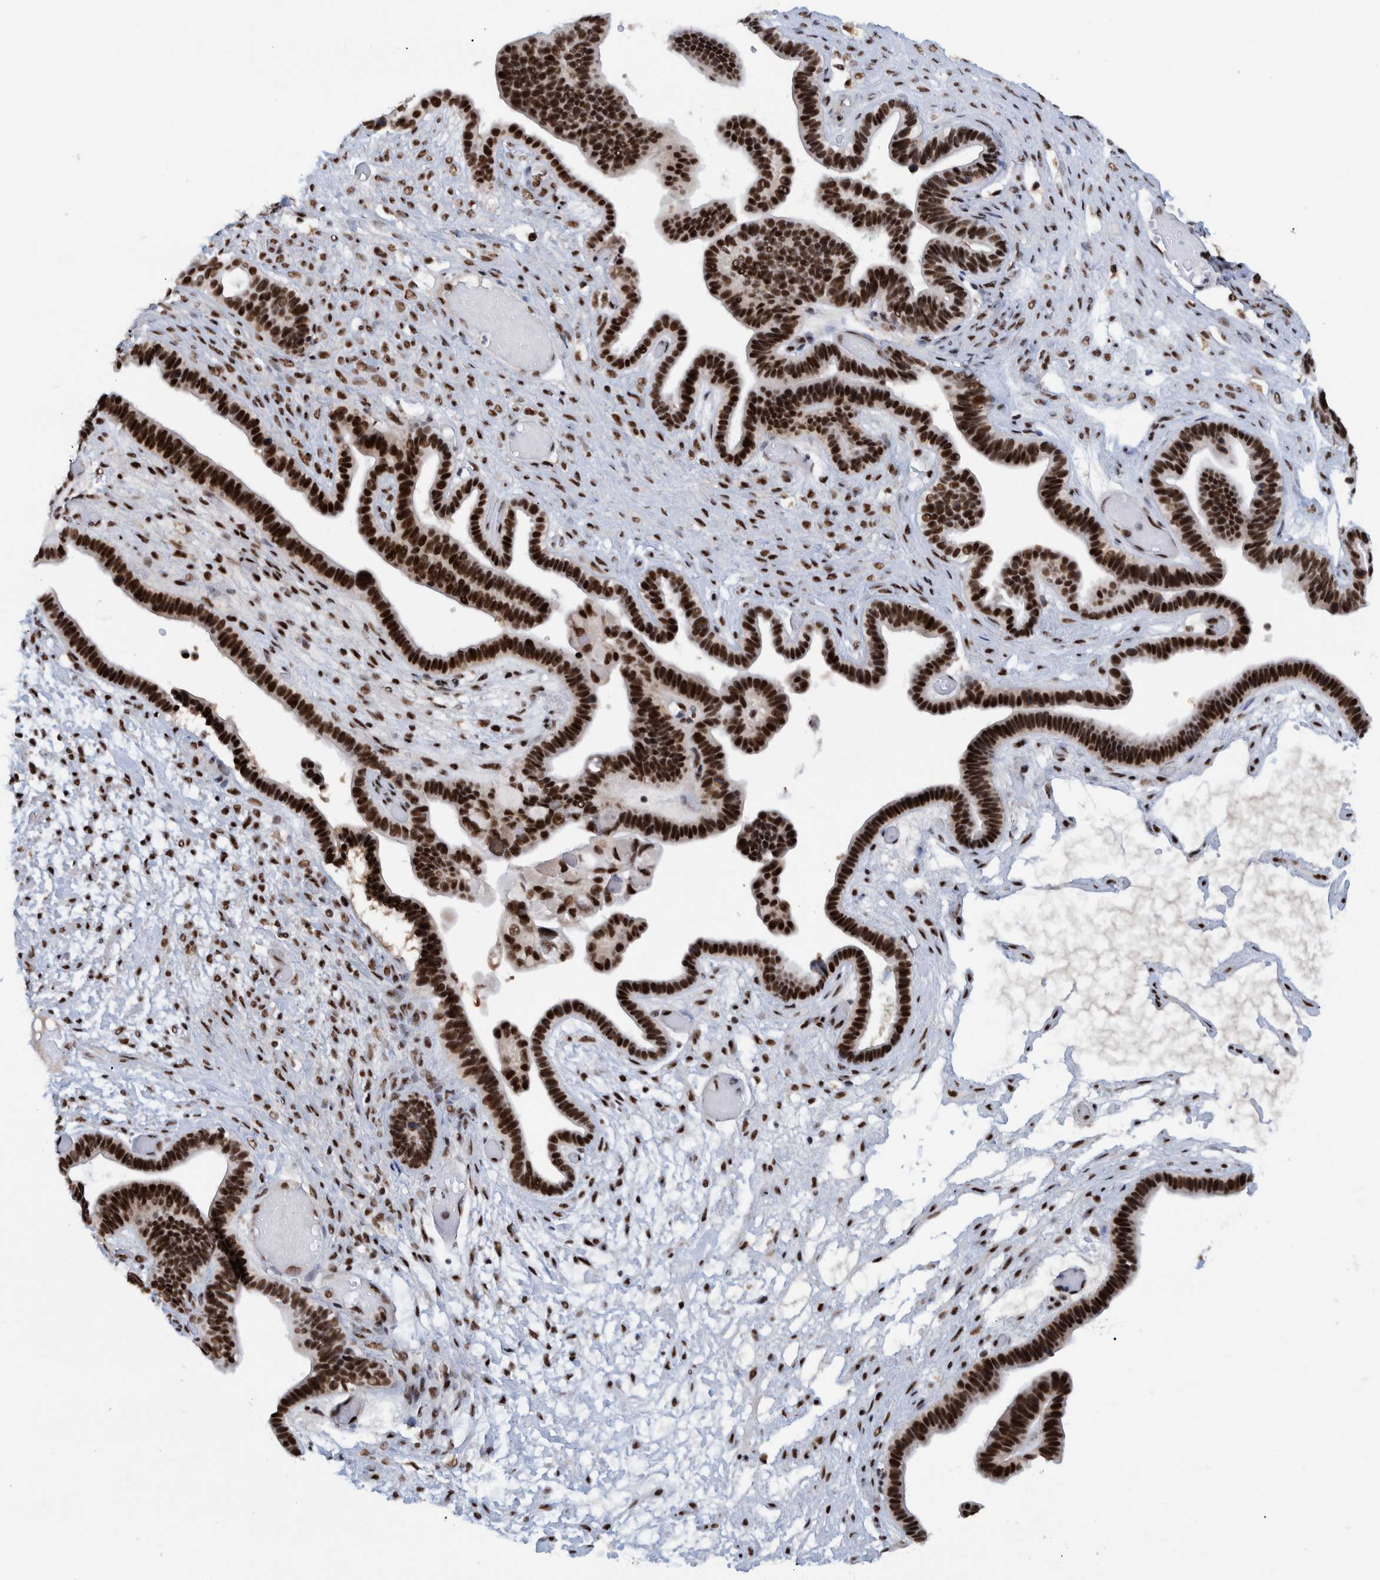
{"staining": {"intensity": "strong", "quantity": ">75%", "location": "nuclear"}, "tissue": "ovarian cancer", "cell_type": "Tumor cells", "image_type": "cancer", "snomed": [{"axis": "morphology", "description": "Cystadenocarcinoma, serous, NOS"}, {"axis": "topography", "description": "Ovary"}], "caption": "Ovarian serous cystadenocarcinoma stained with a protein marker exhibits strong staining in tumor cells.", "gene": "EFTUD2", "patient": {"sex": "female", "age": 56}}